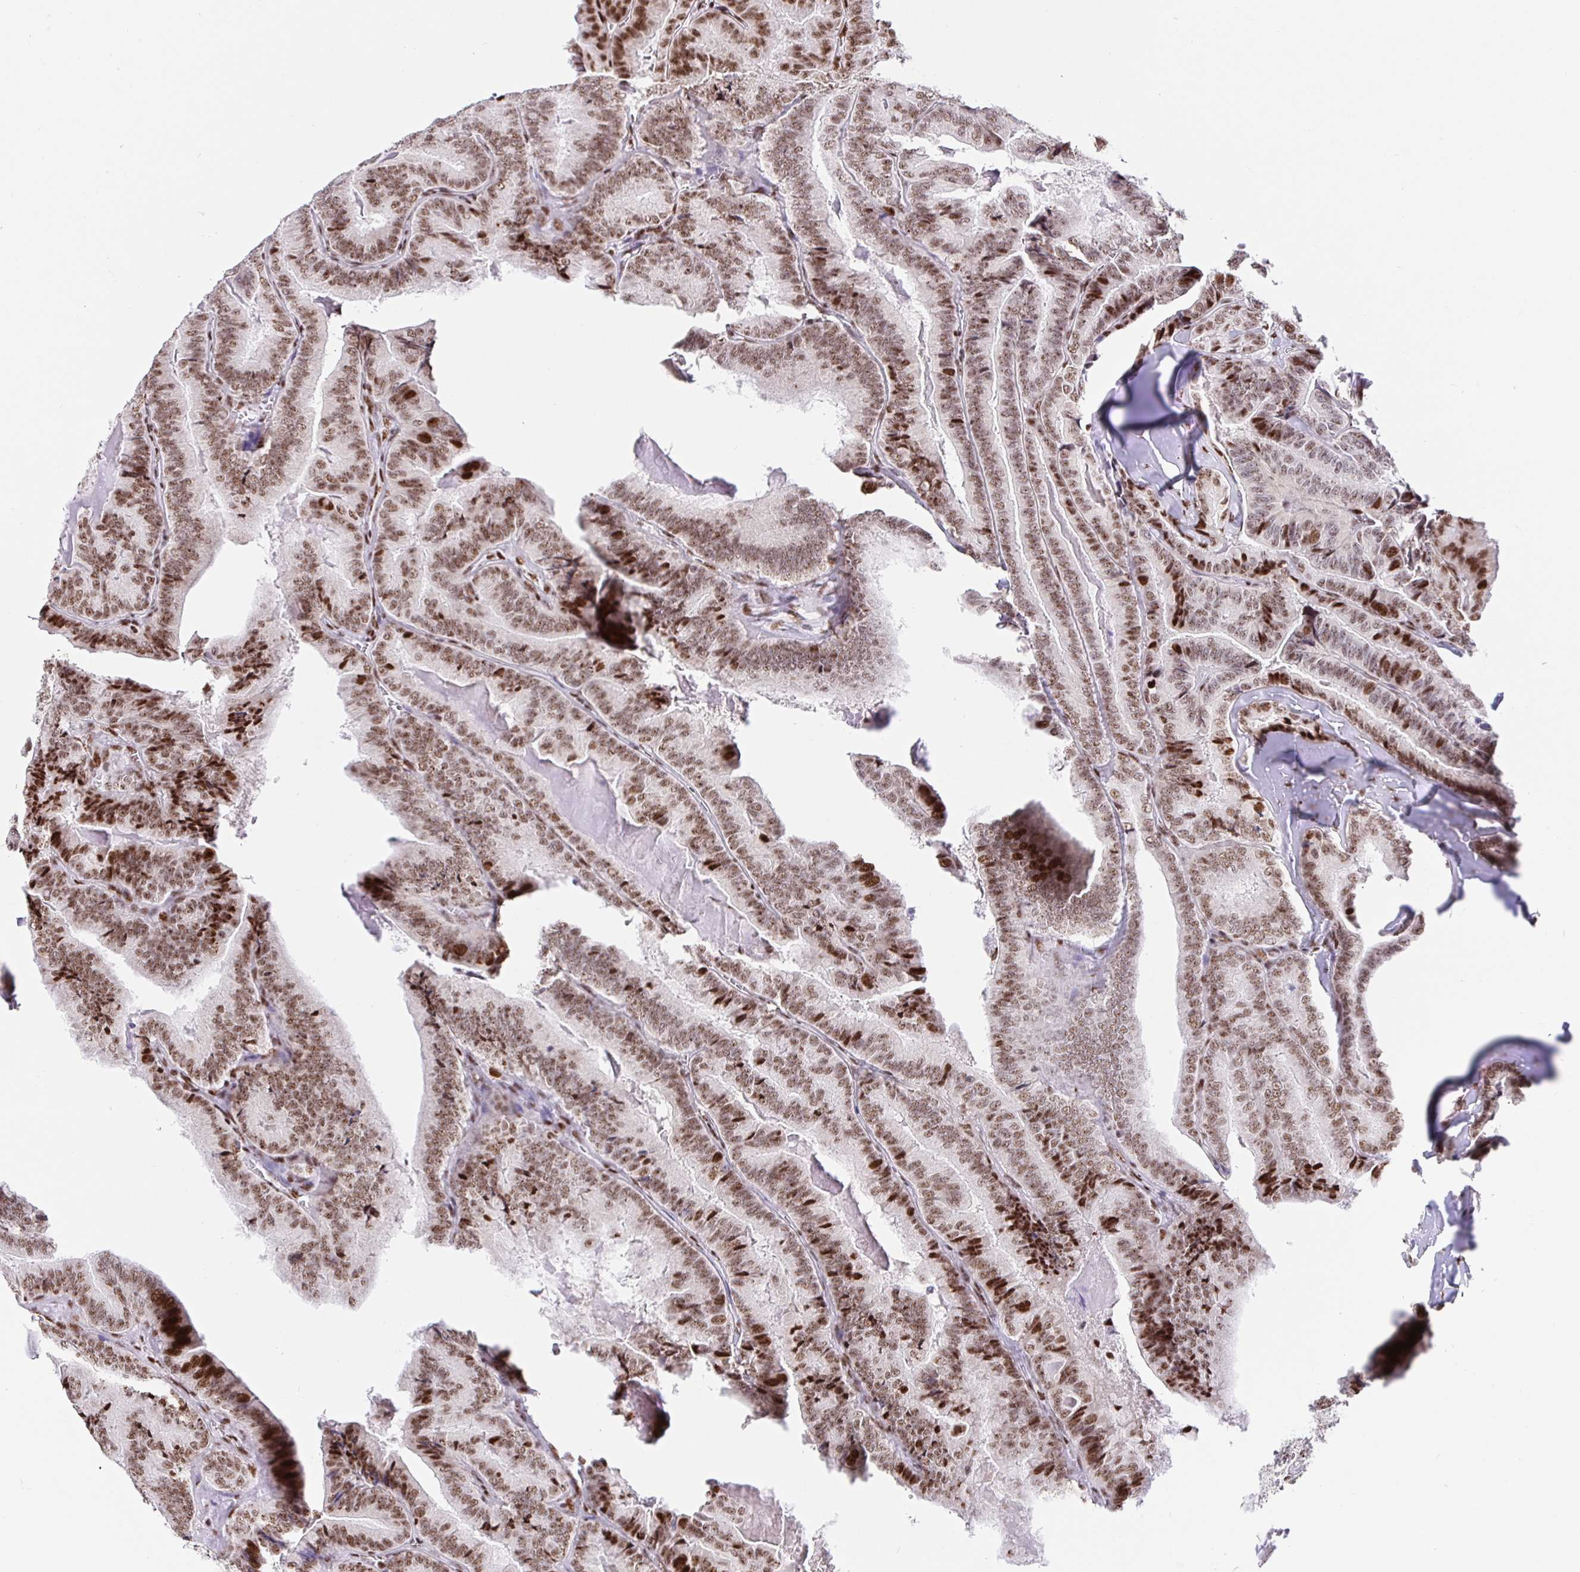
{"staining": {"intensity": "moderate", "quantity": ">75%", "location": "nuclear"}, "tissue": "thyroid cancer", "cell_type": "Tumor cells", "image_type": "cancer", "snomed": [{"axis": "morphology", "description": "Papillary adenocarcinoma, NOS"}, {"axis": "topography", "description": "Thyroid gland"}], "caption": "A brown stain highlights moderate nuclear staining of a protein in human thyroid cancer (papillary adenocarcinoma) tumor cells.", "gene": "SETD5", "patient": {"sex": "female", "age": 75}}